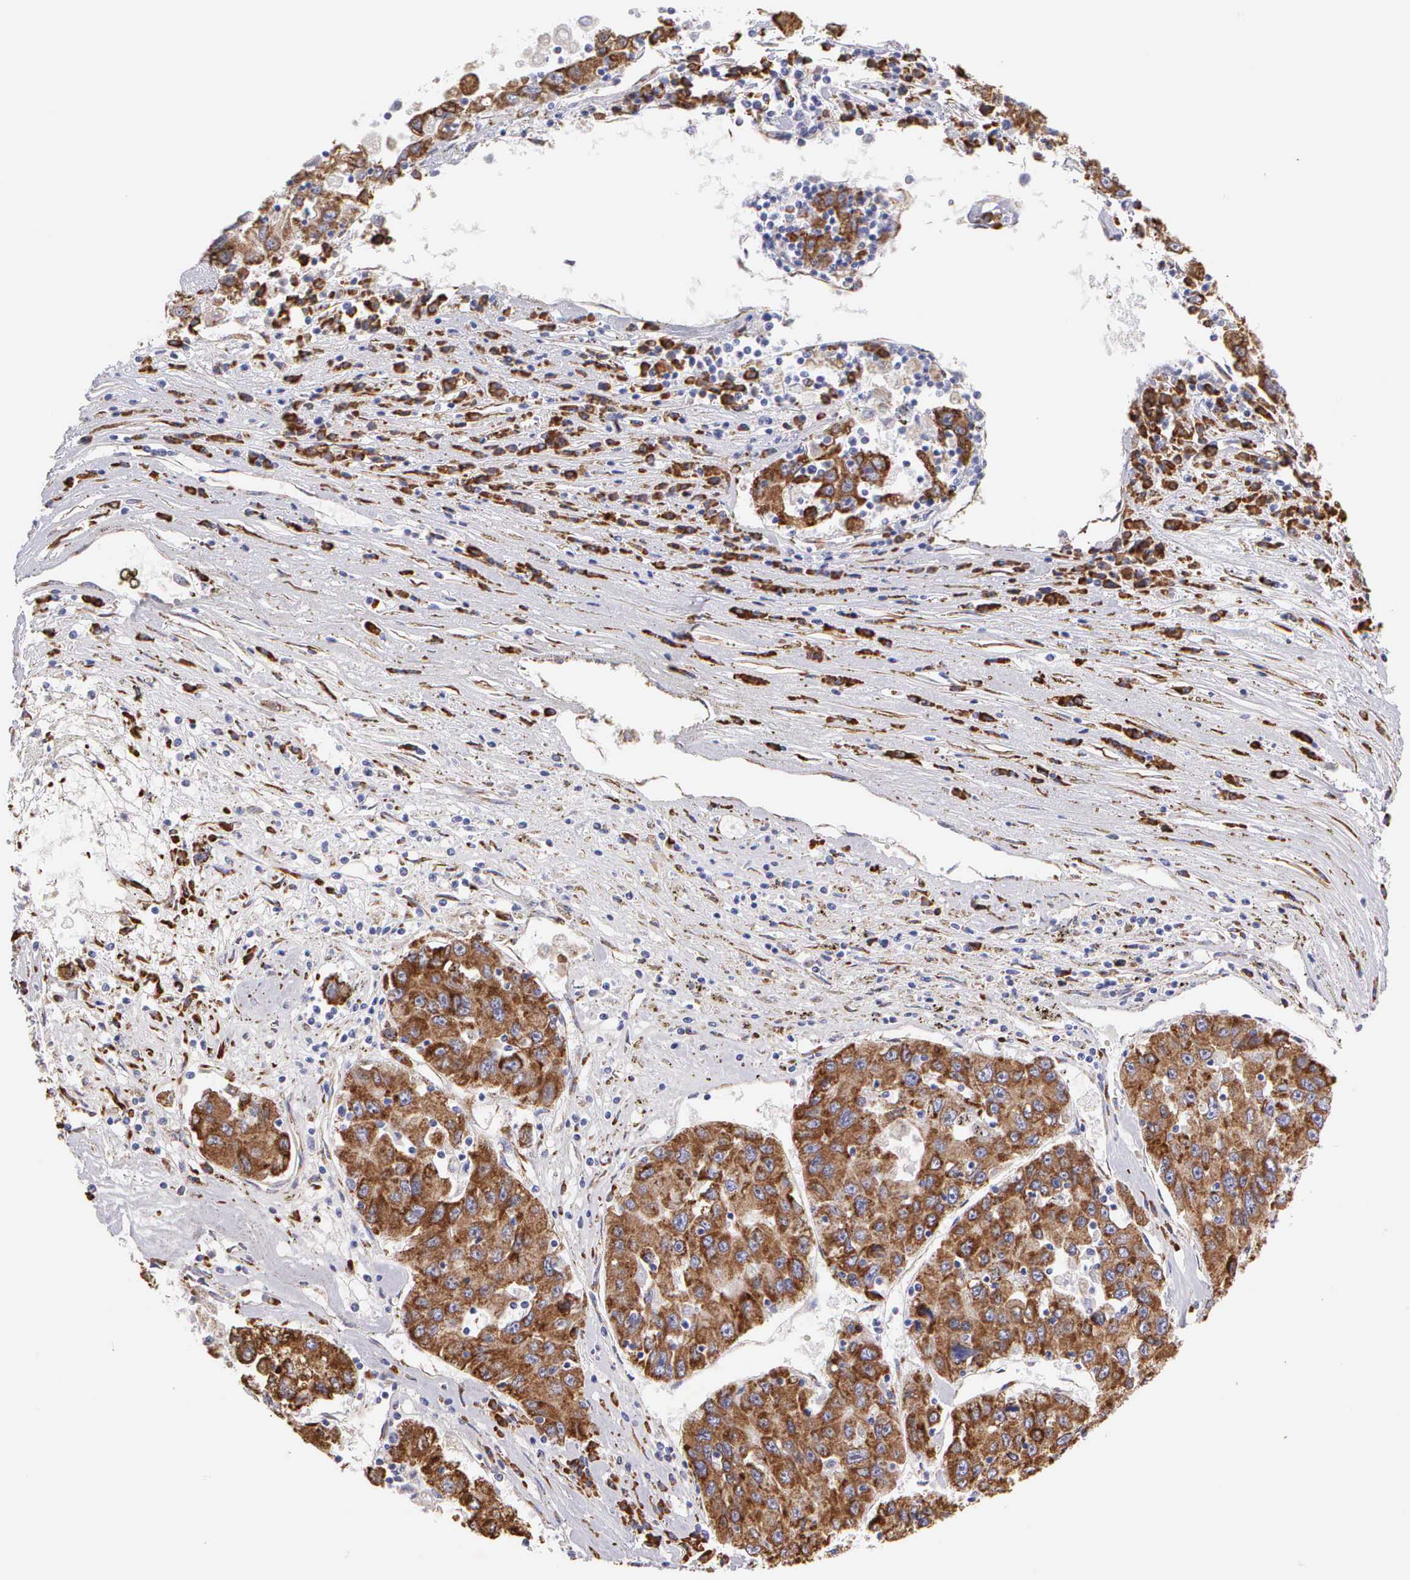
{"staining": {"intensity": "strong", "quantity": "25%-75%", "location": "cytoplasmic/membranous"}, "tissue": "liver cancer", "cell_type": "Tumor cells", "image_type": "cancer", "snomed": [{"axis": "morphology", "description": "Carcinoma, Hepatocellular, NOS"}, {"axis": "topography", "description": "Liver"}], "caption": "This image shows IHC staining of human hepatocellular carcinoma (liver), with high strong cytoplasmic/membranous expression in about 25%-75% of tumor cells.", "gene": "CKAP4", "patient": {"sex": "male", "age": 49}}